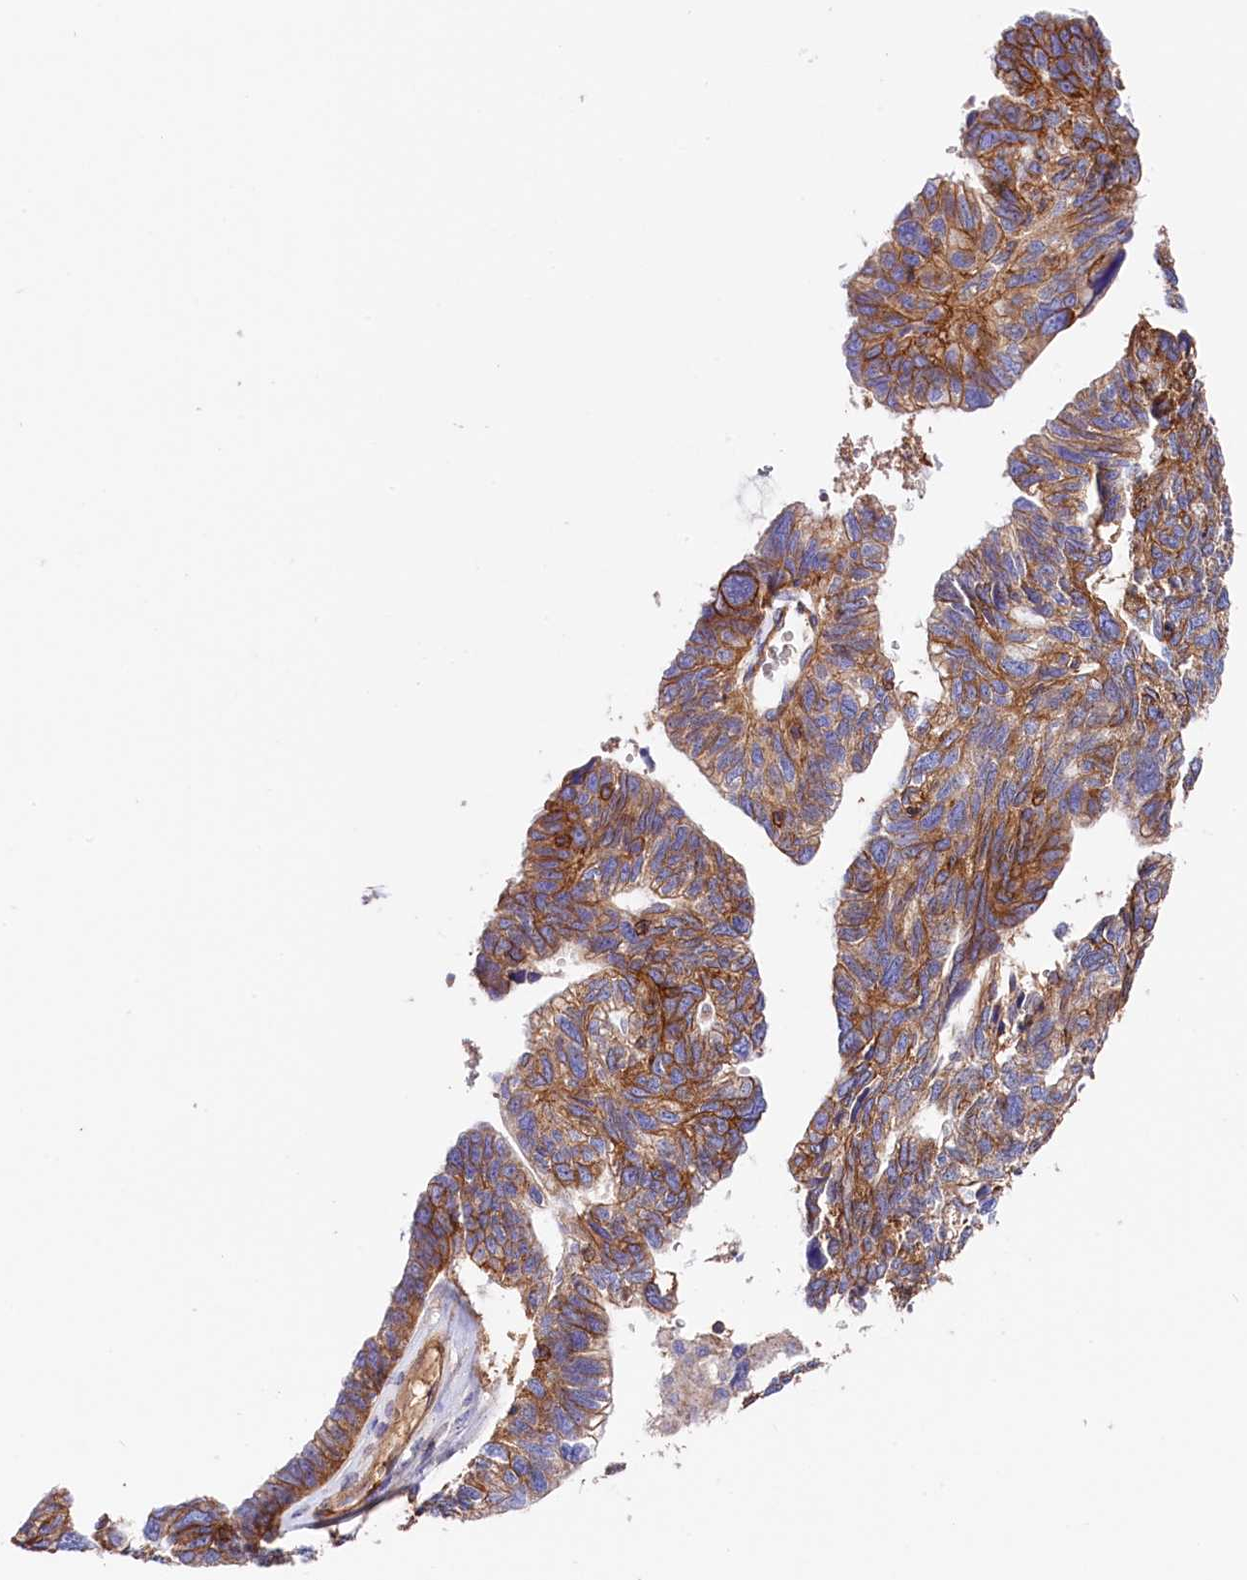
{"staining": {"intensity": "strong", "quantity": ">75%", "location": "cytoplasmic/membranous"}, "tissue": "ovarian cancer", "cell_type": "Tumor cells", "image_type": "cancer", "snomed": [{"axis": "morphology", "description": "Cystadenocarcinoma, serous, NOS"}, {"axis": "topography", "description": "Ovary"}], "caption": "Immunohistochemistry (IHC) photomicrograph of neoplastic tissue: ovarian cancer (serous cystadenocarcinoma) stained using immunohistochemistry shows high levels of strong protein expression localized specifically in the cytoplasmic/membranous of tumor cells, appearing as a cytoplasmic/membranous brown color.", "gene": "ATP2B4", "patient": {"sex": "female", "age": 79}}